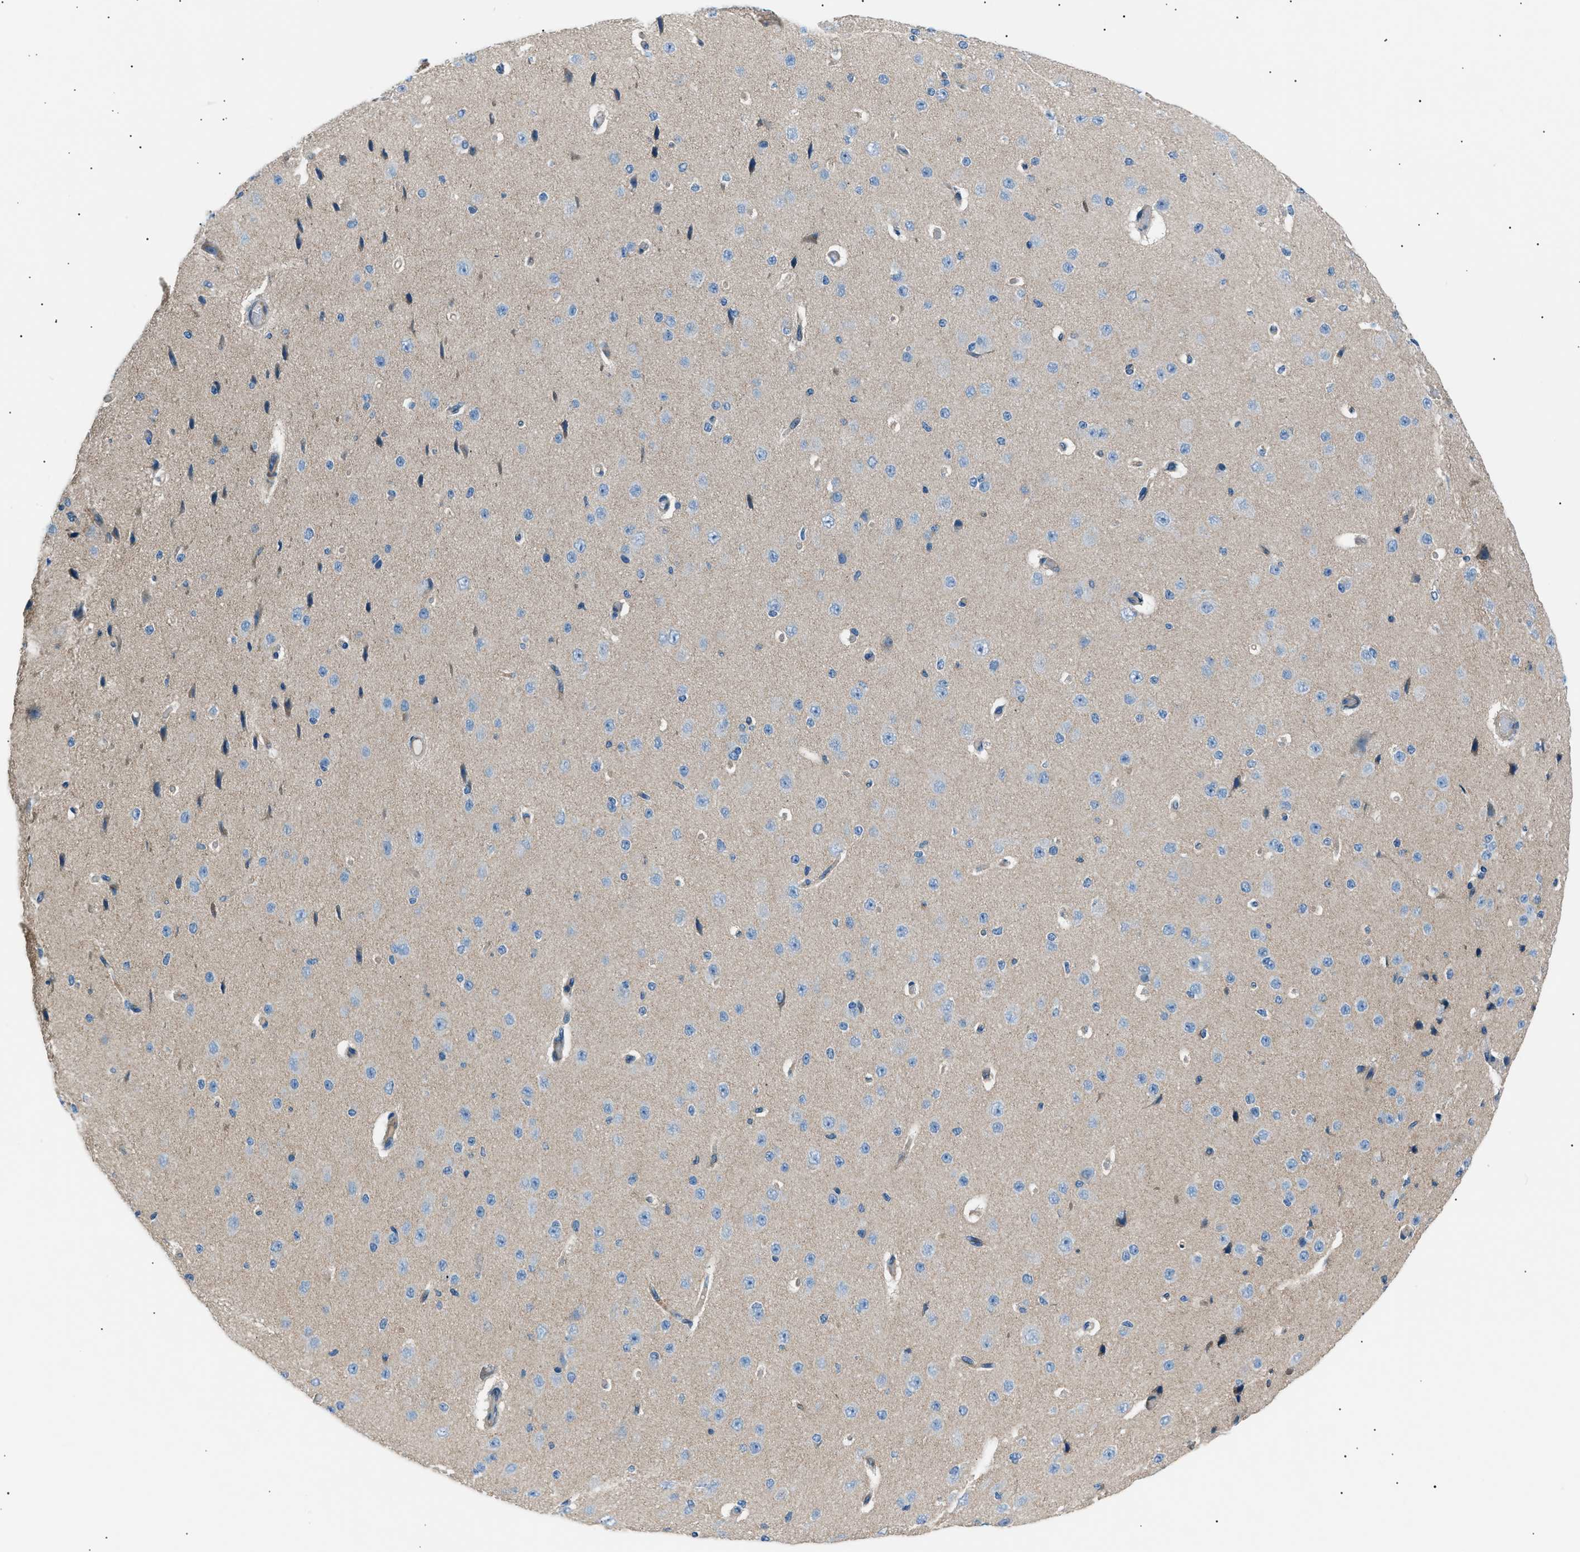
{"staining": {"intensity": "negative", "quantity": "none", "location": "none"}, "tissue": "cerebral cortex", "cell_type": "Endothelial cells", "image_type": "normal", "snomed": [{"axis": "morphology", "description": "Normal tissue, NOS"}, {"axis": "morphology", "description": "Developmental malformation"}, {"axis": "topography", "description": "Cerebral cortex"}], "caption": "IHC histopathology image of normal human cerebral cortex stained for a protein (brown), which reveals no staining in endothelial cells.", "gene": "LRRC37B", "patient": {"sex": "female", "age": 30}}